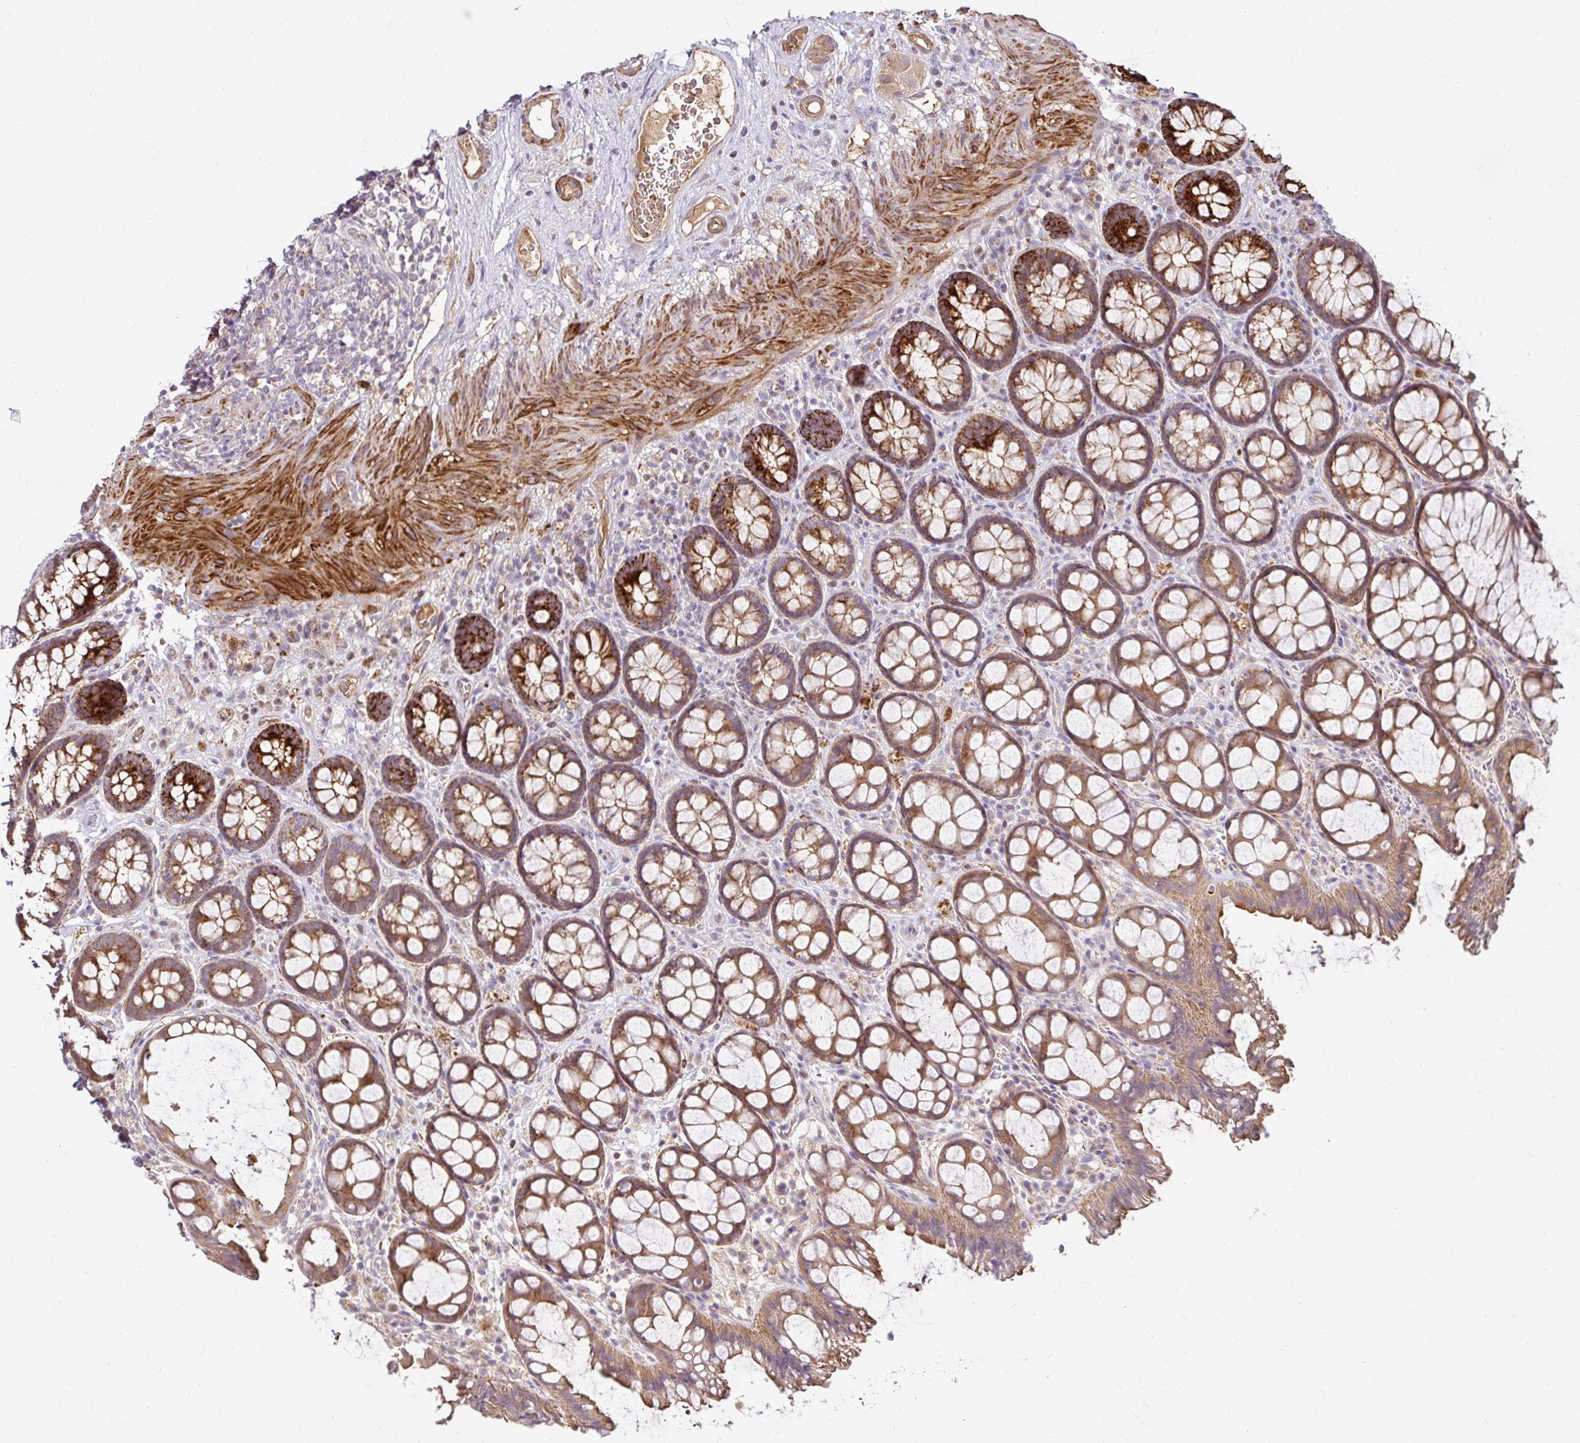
{"staining": {"intensity": "moderate", "quantity": ">75%", "location": "cytoplasmic/membranous"}, "tissue": "rectum", "cell_type": "Glandular cells", "image_type": "normal", "snomed": [{"axis": "morphology", "description": "Normal tissue, NOS"}, {"axis": "topography", "description": "Rectum"}], "caption": "A histopathology image of rectum stained for a protein exhibits moderate cytoplasmic/membranous brown staining in glandular cells.", "gene": "ARHGEF37", "patient": {"sex": "female", "age": 67}}